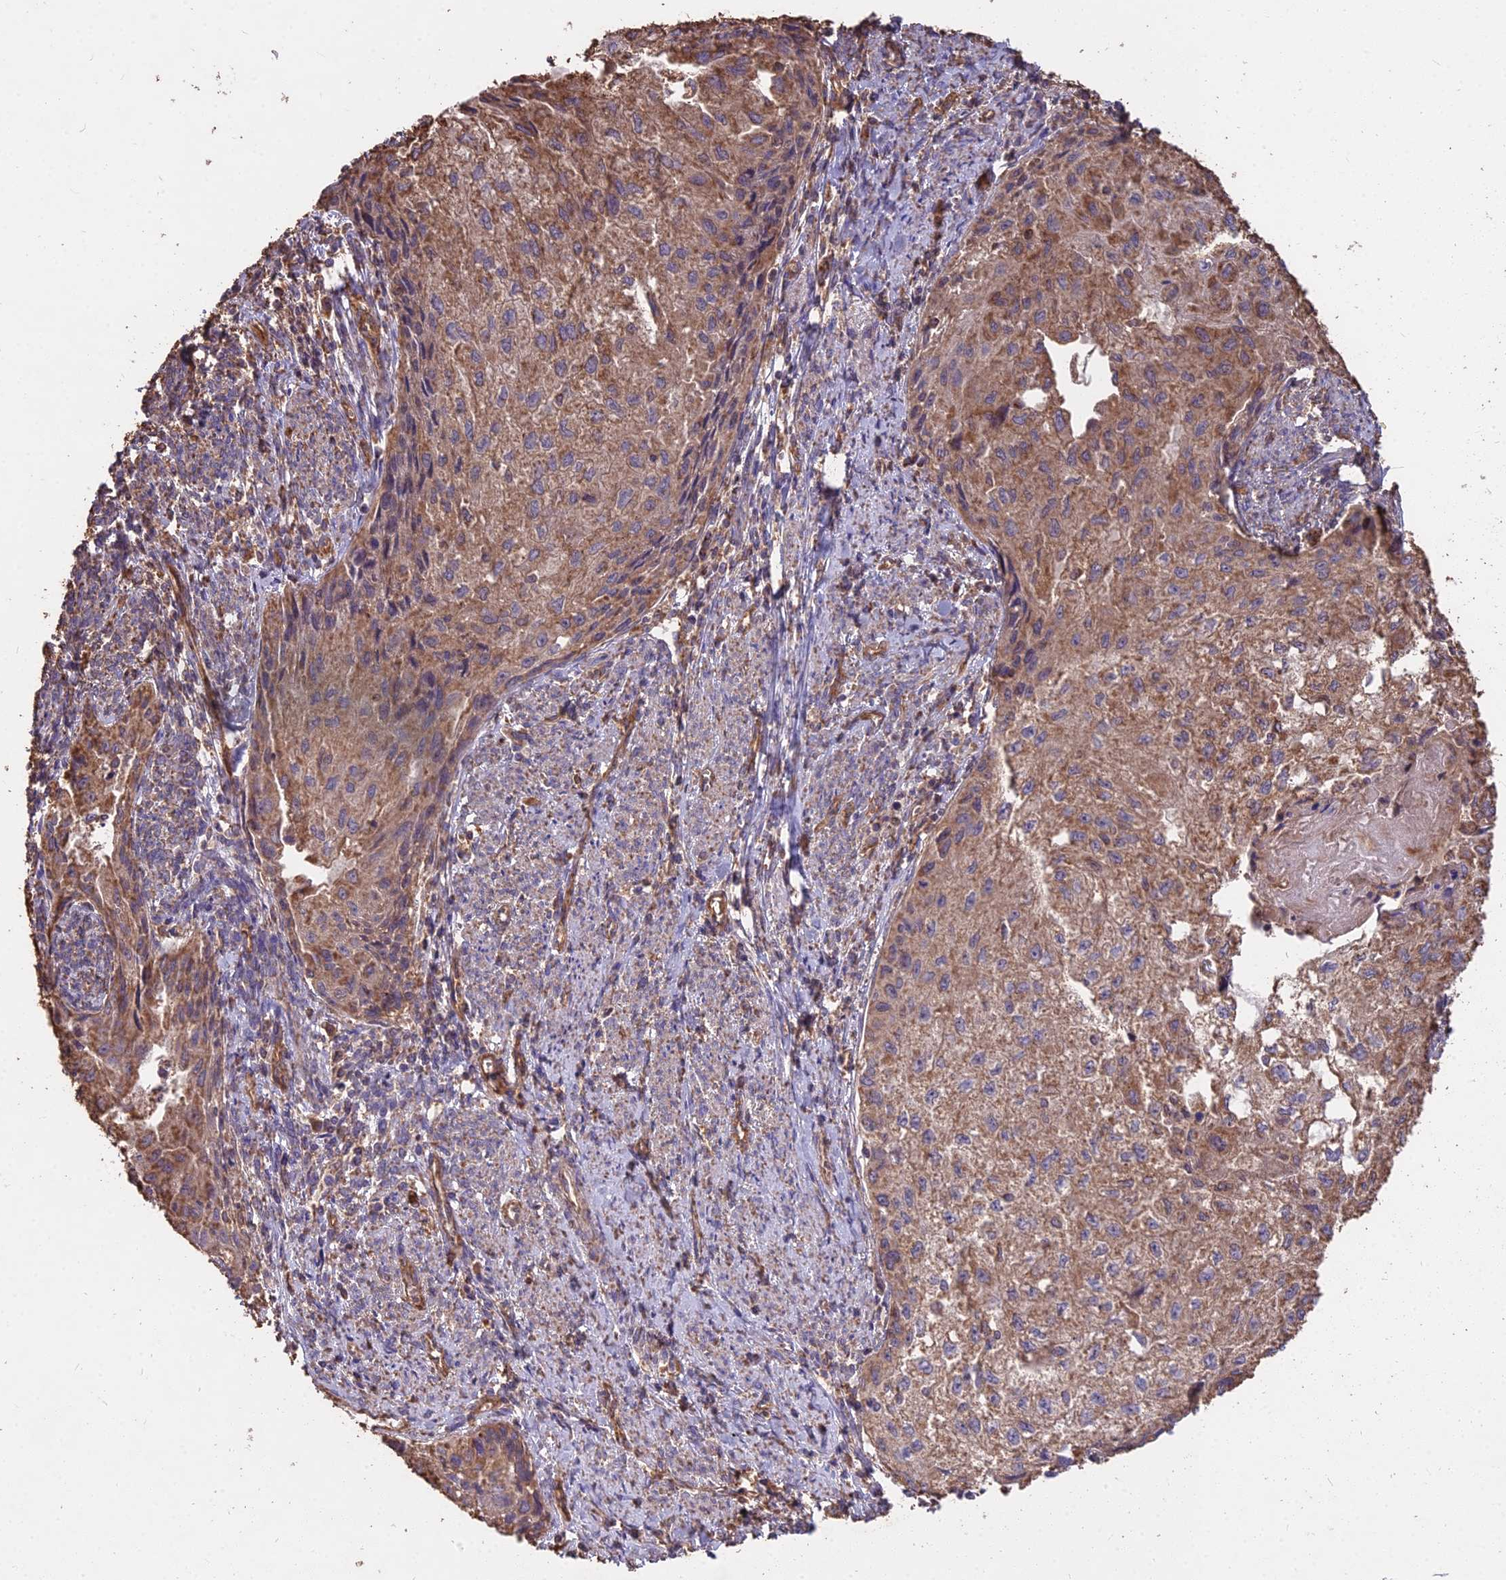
{"staining": {"intensity": "moderate", "quantity": ">75%", "location": "cytoplasmic/membranous"}, "tissue": "cervical cancer", "cell_type": "Tumor cells", "image_type": "cancer", "snomed": [{"axis": "morphology", "description": "Squamous cell carcinoma, NOS"}, {"axis": "topography", "description": "Cervix"}], "caption": "Protein expression analysis of cervical cancer (squamous cell carcinoma) shows moderate cytoplasmic/membranous expression in approximately >75% of tumor cells.", "gene": "CEMIP2", "patient": {"sex": "female", "age": 67}}